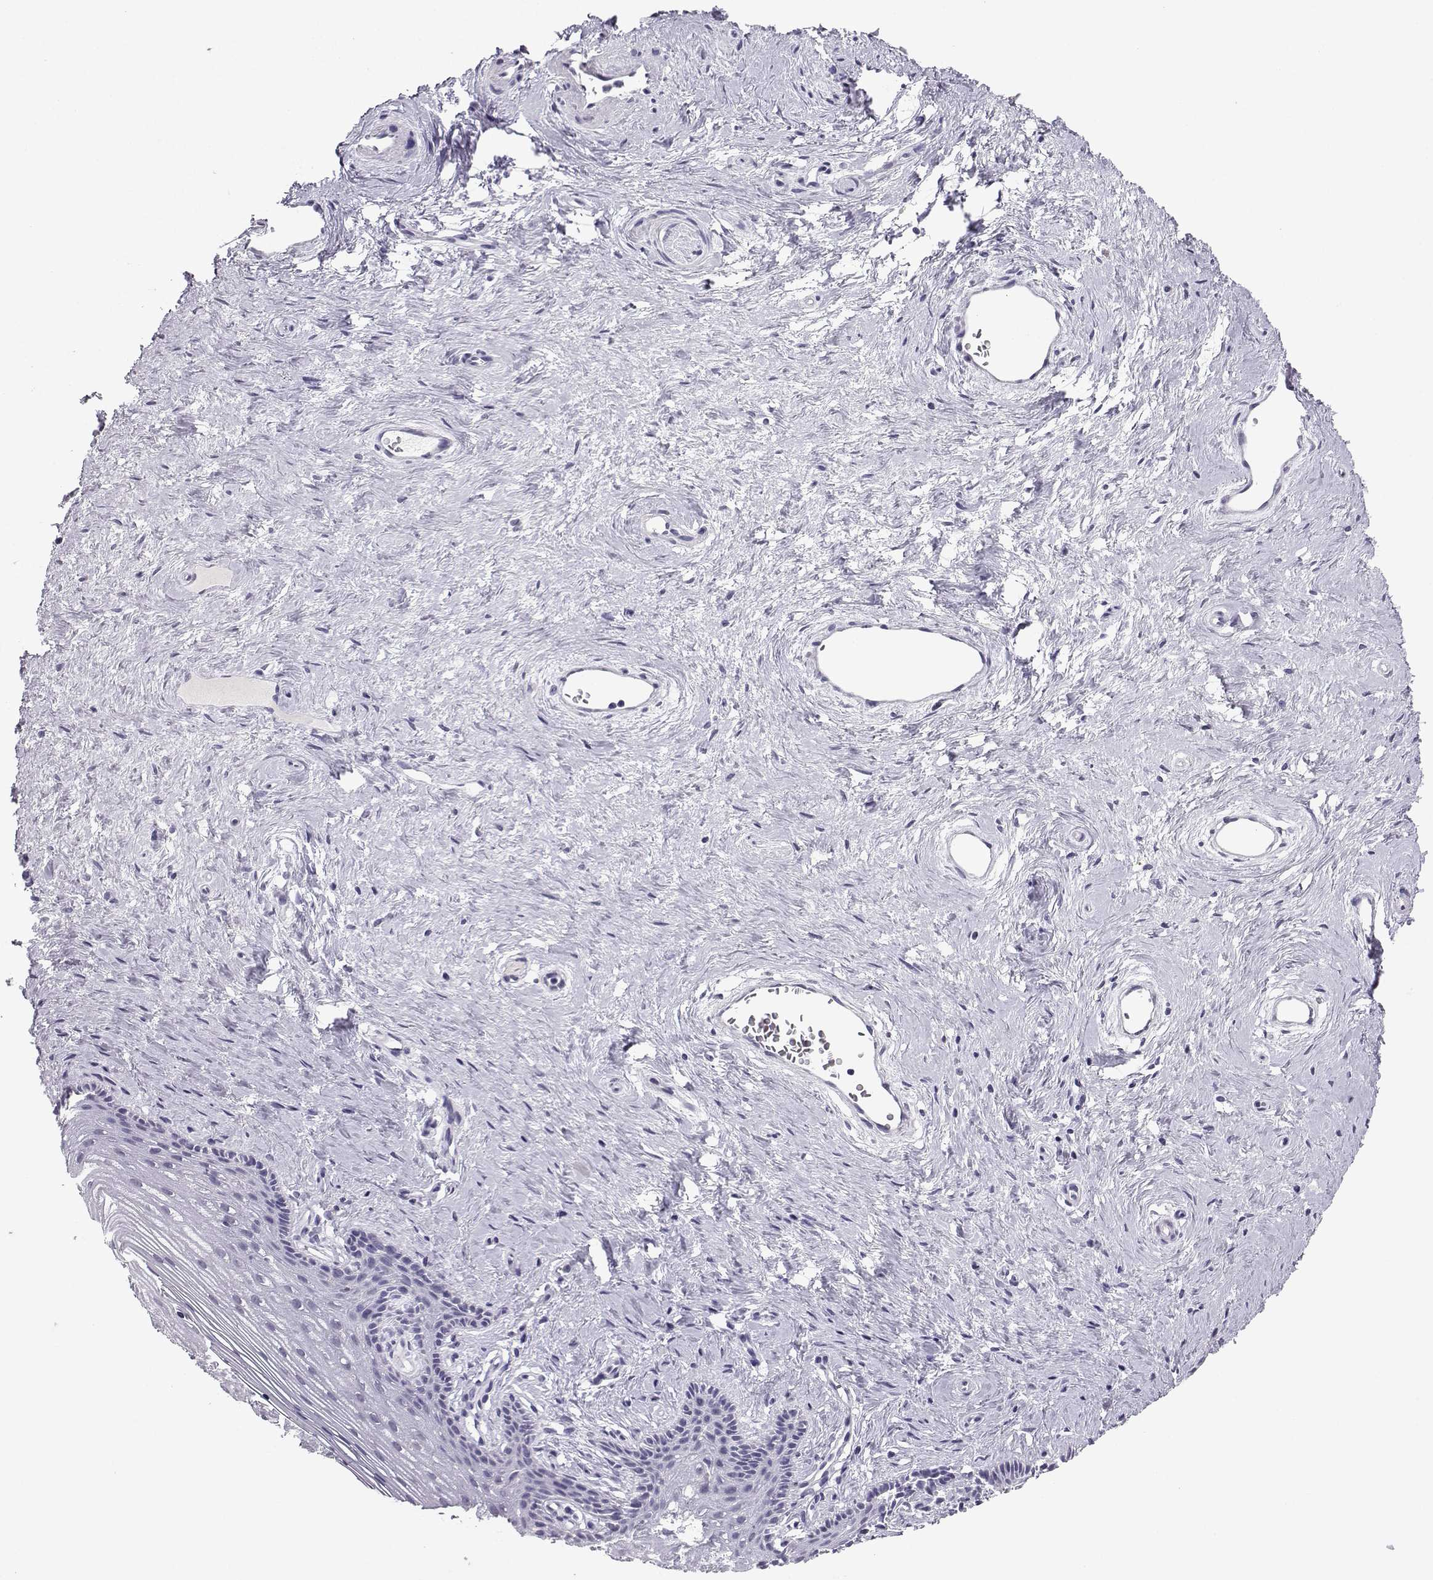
{"staining": {"intensity": "negative", "quantity": "none", "location": "none"}, "tissue": "vagina", "cell_type": "Squamous epithelial cells", "image_type": "normal", "snomed": [{"axis": "morphology", "description": "Normal tissue, NOS"}, {"axis": "topography", "description": "Vagina"}], "caption": "Immunohistochemistry histopathology image of unremarkable human vagina stained for a protein (brown), which demonstrates no staining in squamous epithelial cells.", "gene": "TBR1", "patient": {"sex": "female", "age": 45}}